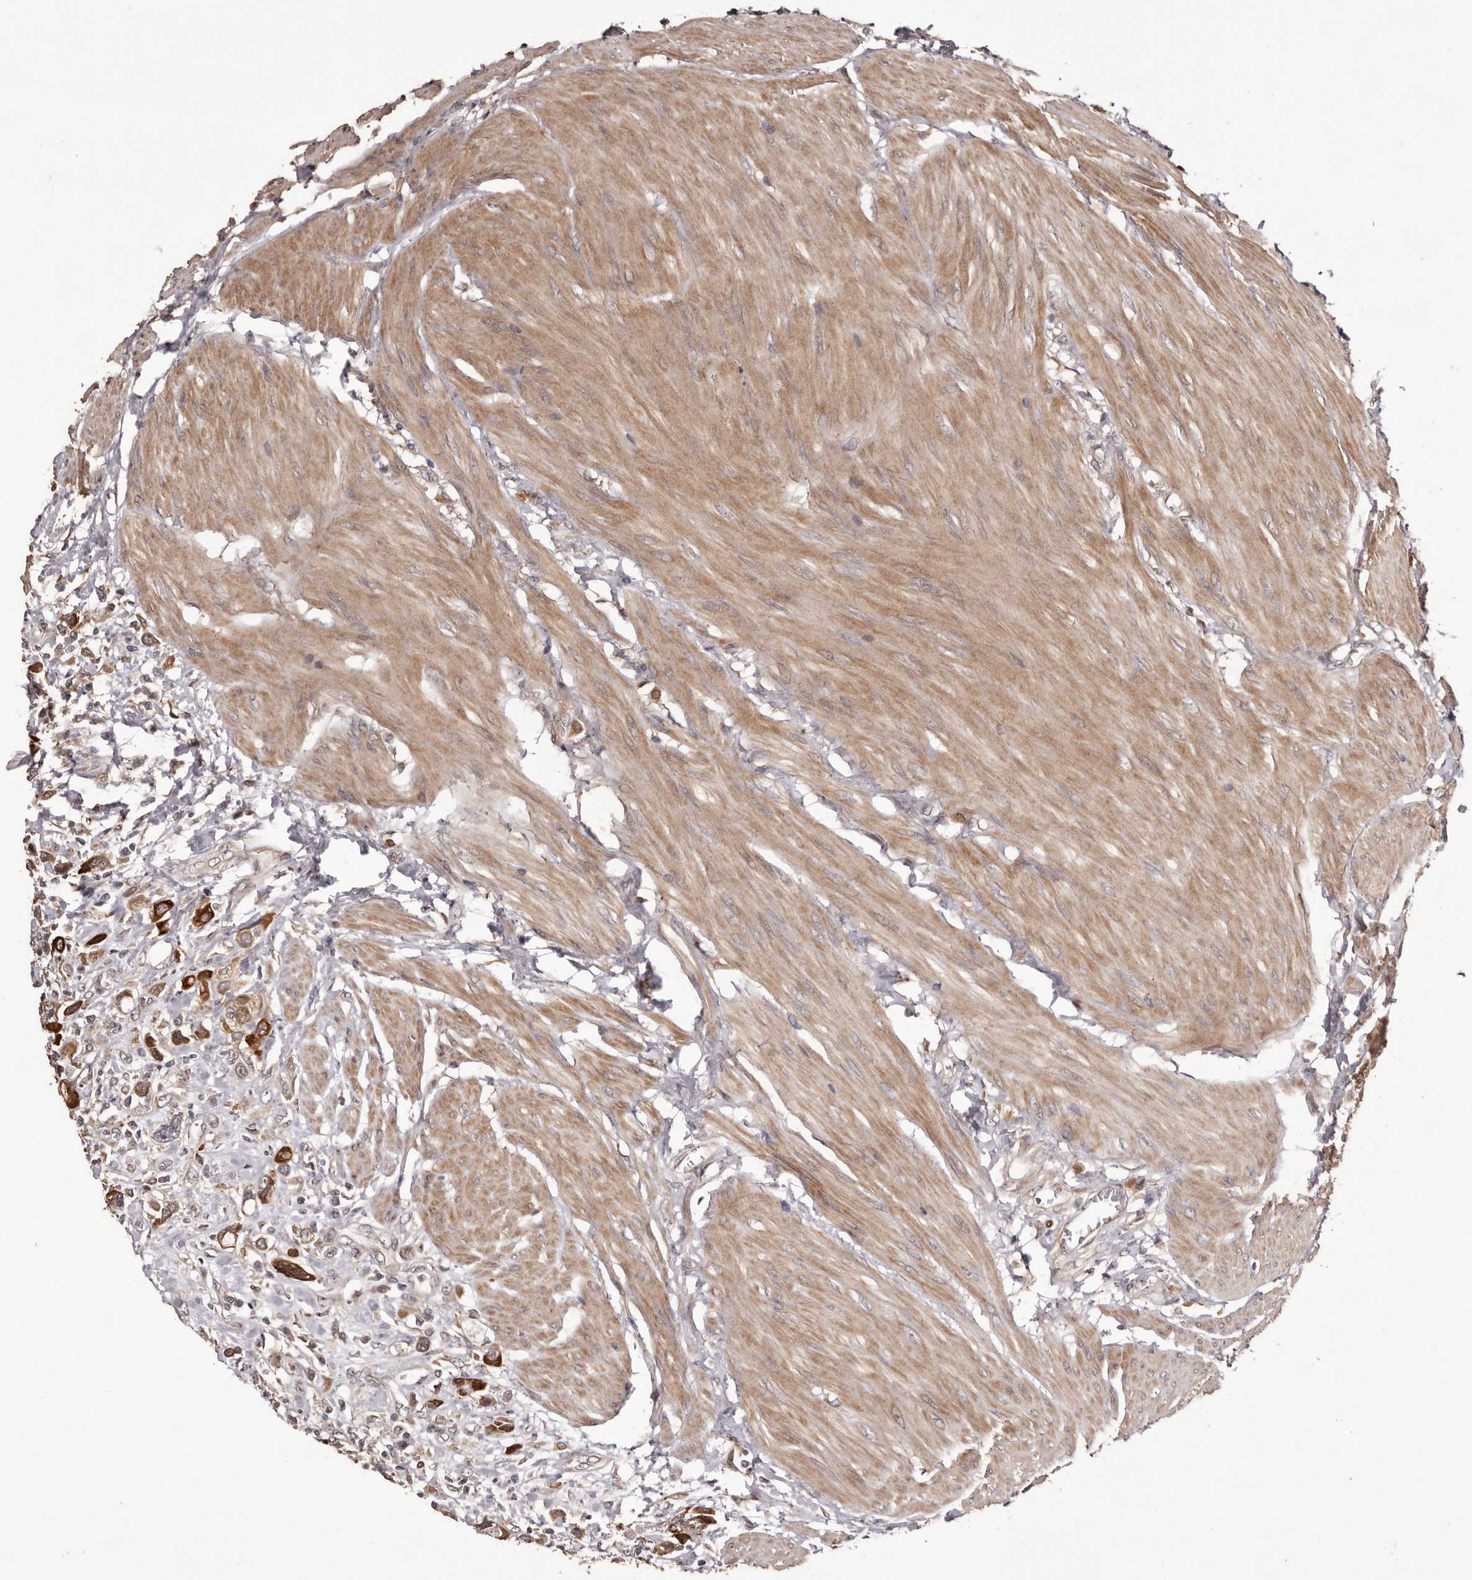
{"staining": {"intensity": "strong", "quantity": ">75%", "location": "cytoplasmic/membranous"}, "tissue": "urothelial cancer", "cell_type": "Tumor cells", "image_type": "cancer", "snomed": [{"axis": "morphology", "description": "Urothelial carcinoma, High grade"}, {"axis": "topography", "description": "Urinary bladder"}], "caption": "An image of human urothelial carcinoma (high-grade) stained for a protein displays strong cytoplasmic/membranous brown staining in tumor cells.", "gene": "ZCCHC7", "patient": {"sex": "male", "age": 50}}